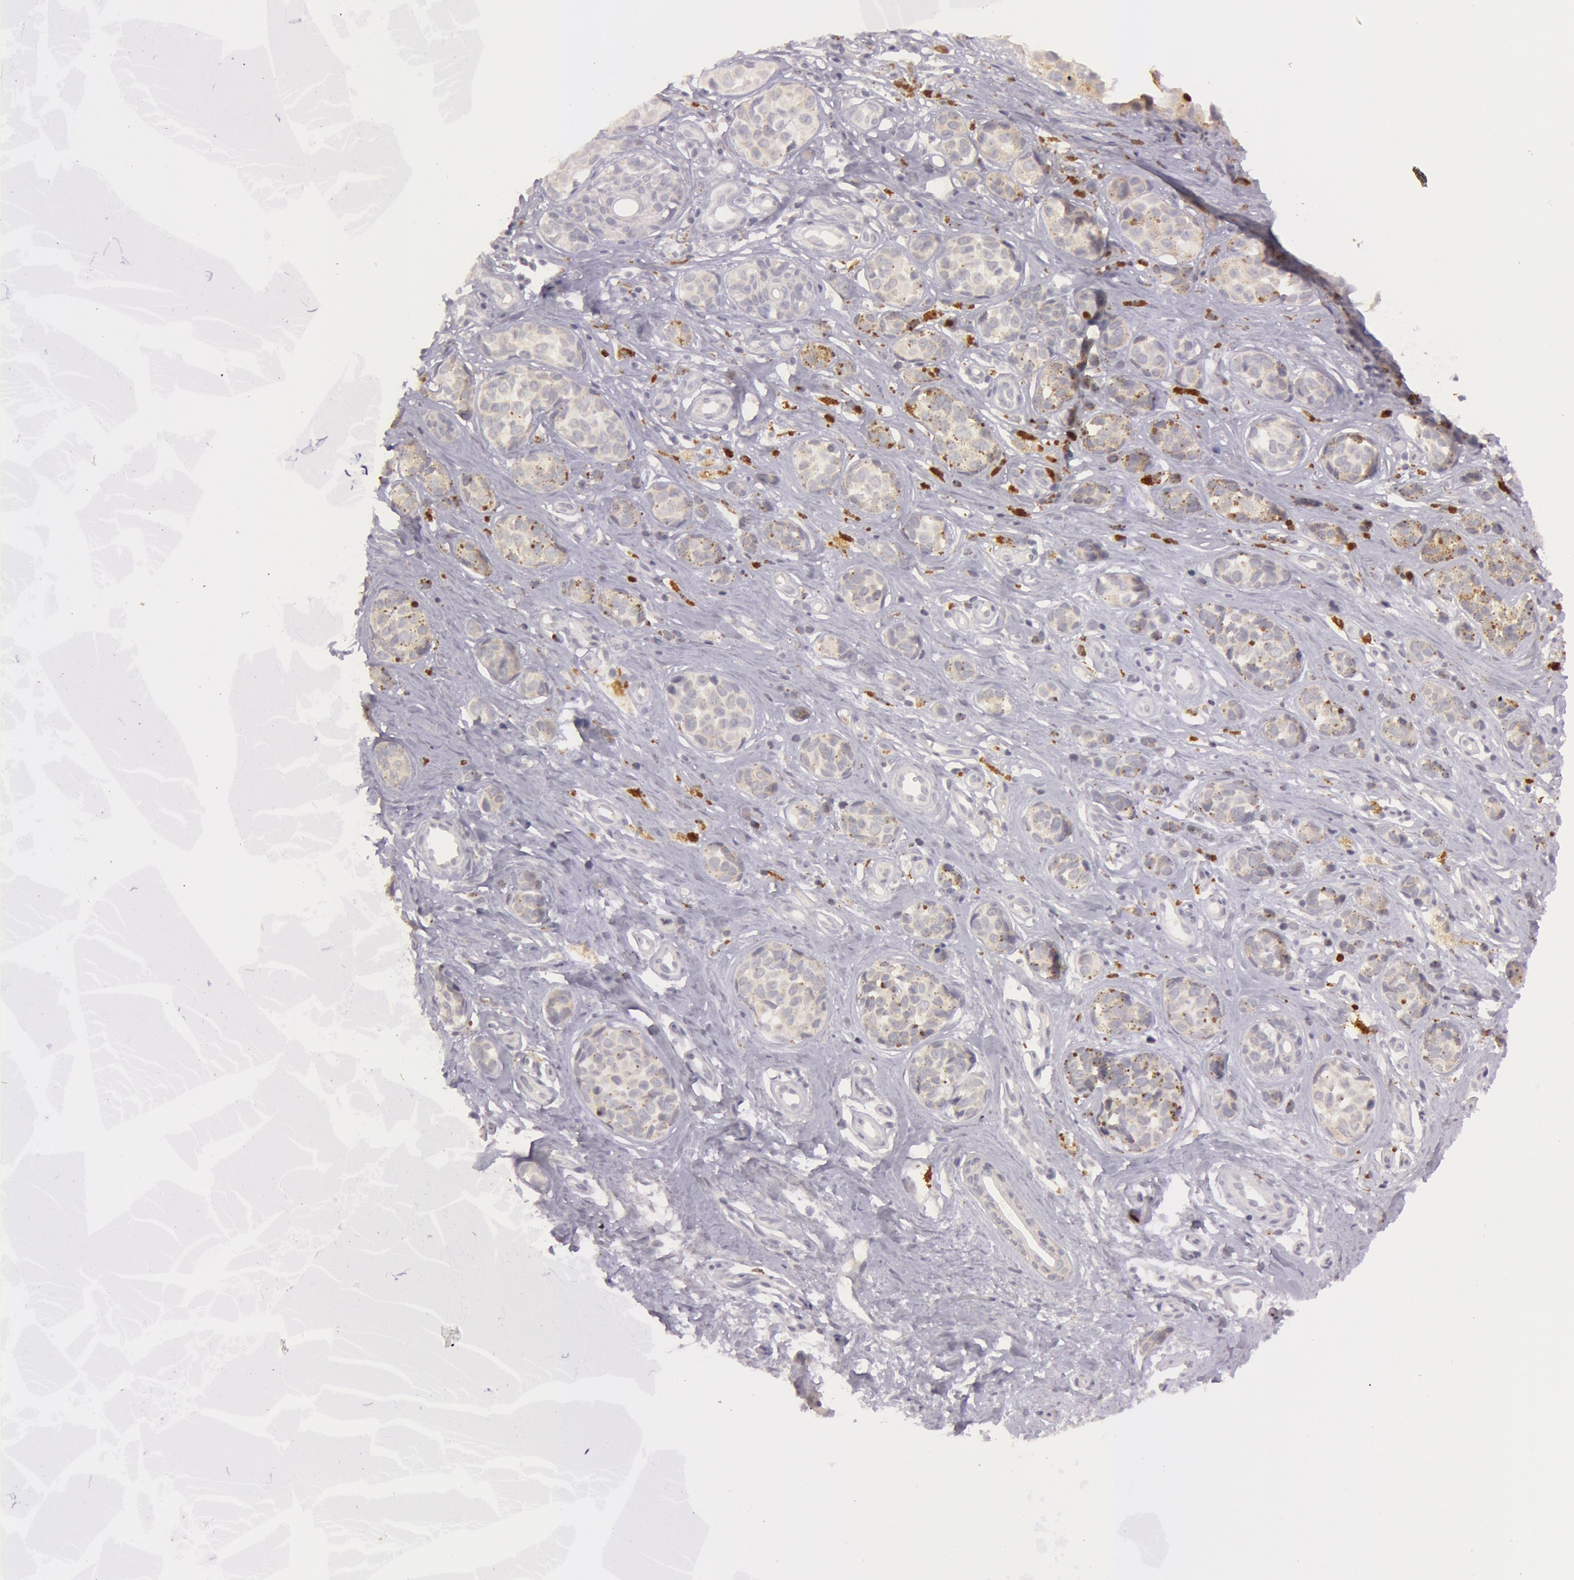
{"staining": {"intensity": "moderate", "quantity": "<25%", "location": "cytoplasmic/membranous"}, "tissue": "melanoma", "cell_type": "Tumor cells", "image_type": "cancer", "snomed": [{"axis": "morphology", "description": "Malignant melanoma, NOS"}, {"axis": "topography", "description": "Skin"}], "caption": "Protein staining exhibits moderate cytoplasmic/membranous positivity in about <25% of tumor cells in malignant melanoma.", "gene": "MXRA5", "patient": {"sex": "male", "age": 79}}